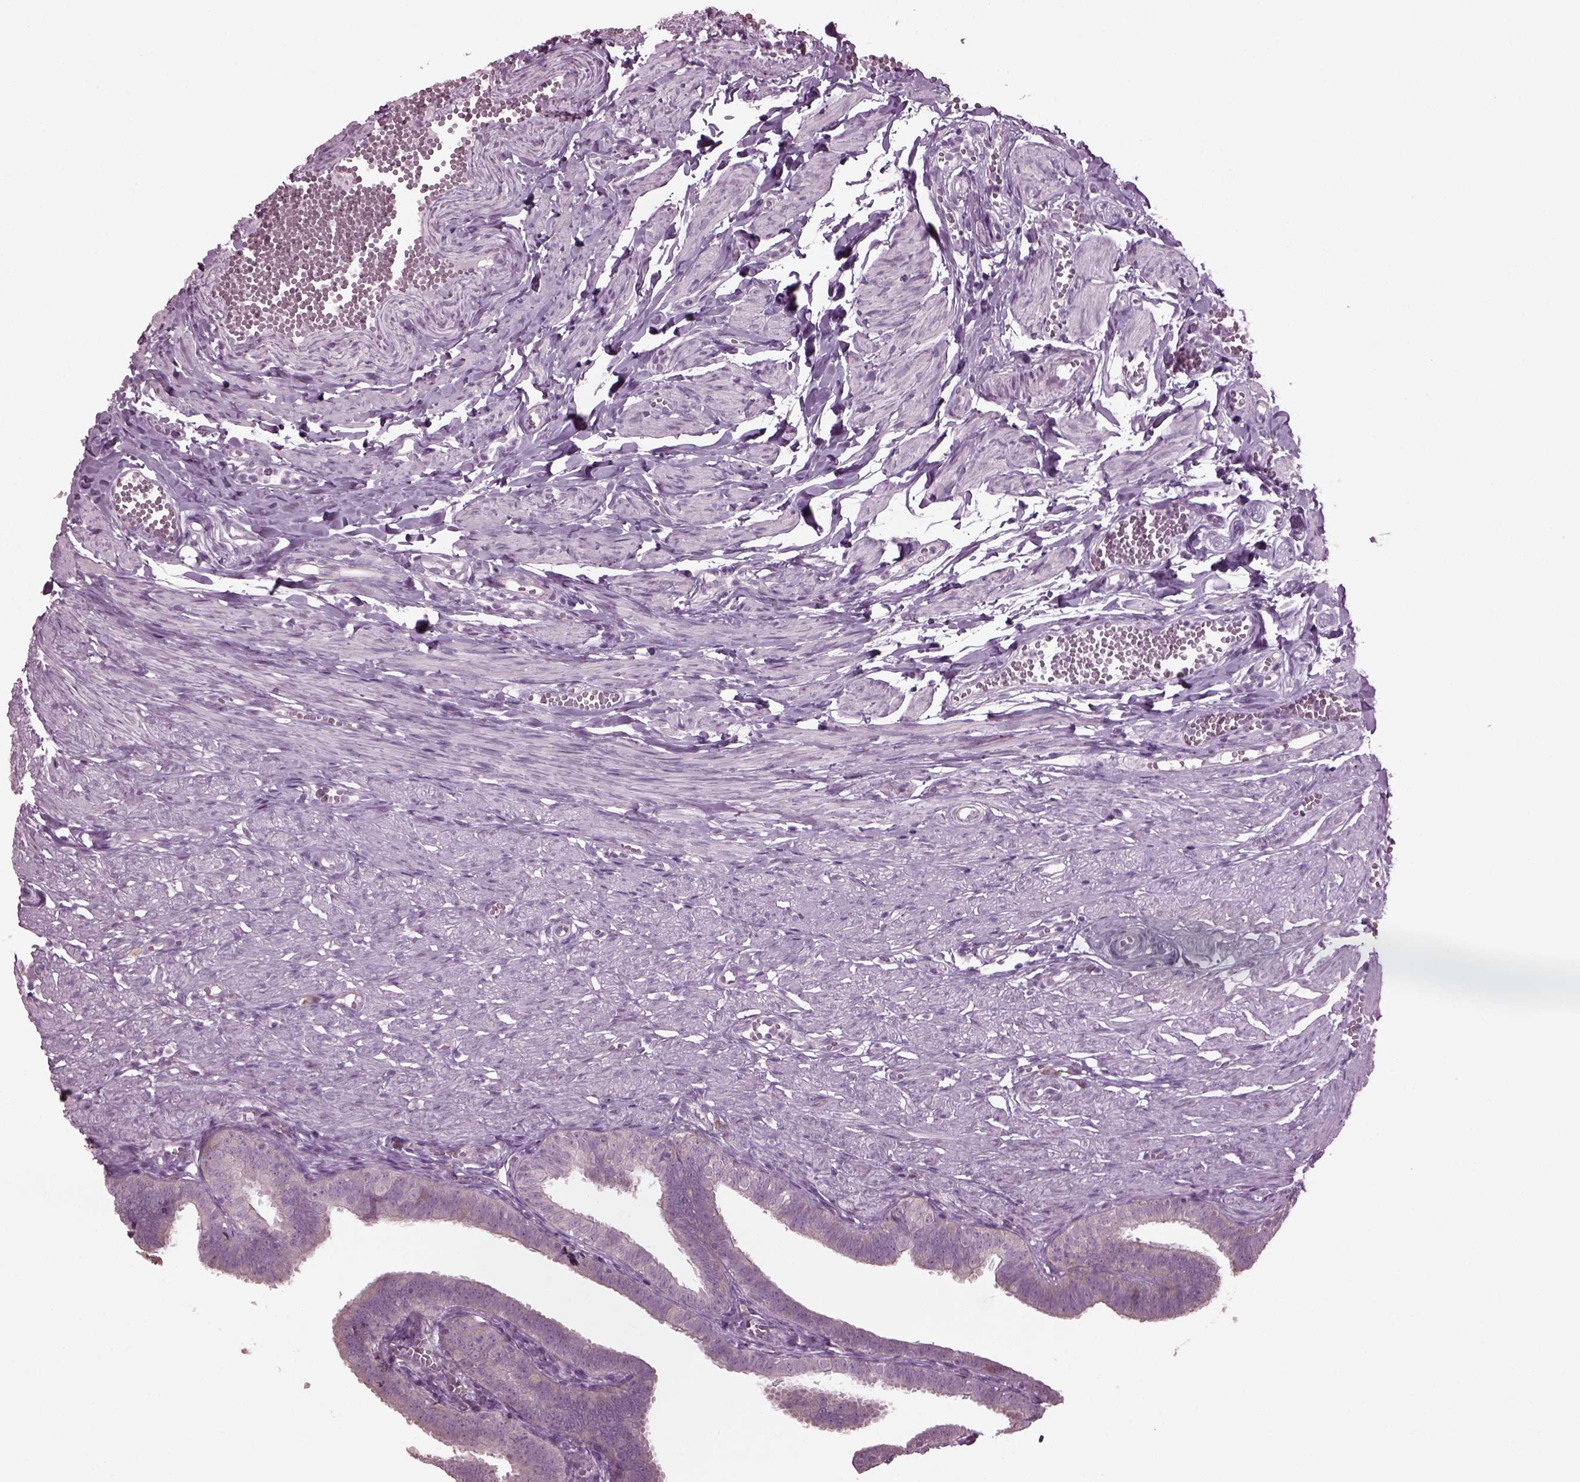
{"staining": {"intensity": "negative", "quantity": "none", "location": "none"}, "tissue": "fallopian tube", "cell_type": "Glandular cells", "image_type": "normal", "snomed": [{"axis": "morphology", "description": "Normal tissue, NOS"}, {"axis": "topography", "description": "Fallopian tube"}], "caption": "Glandular cells are negative for protein expression in unremarkable human fallopian tube. (IHC, brightfield microscopy, high magnification).", "gene": "CABP5", "patient": {"sex": "female", "age": 25}}